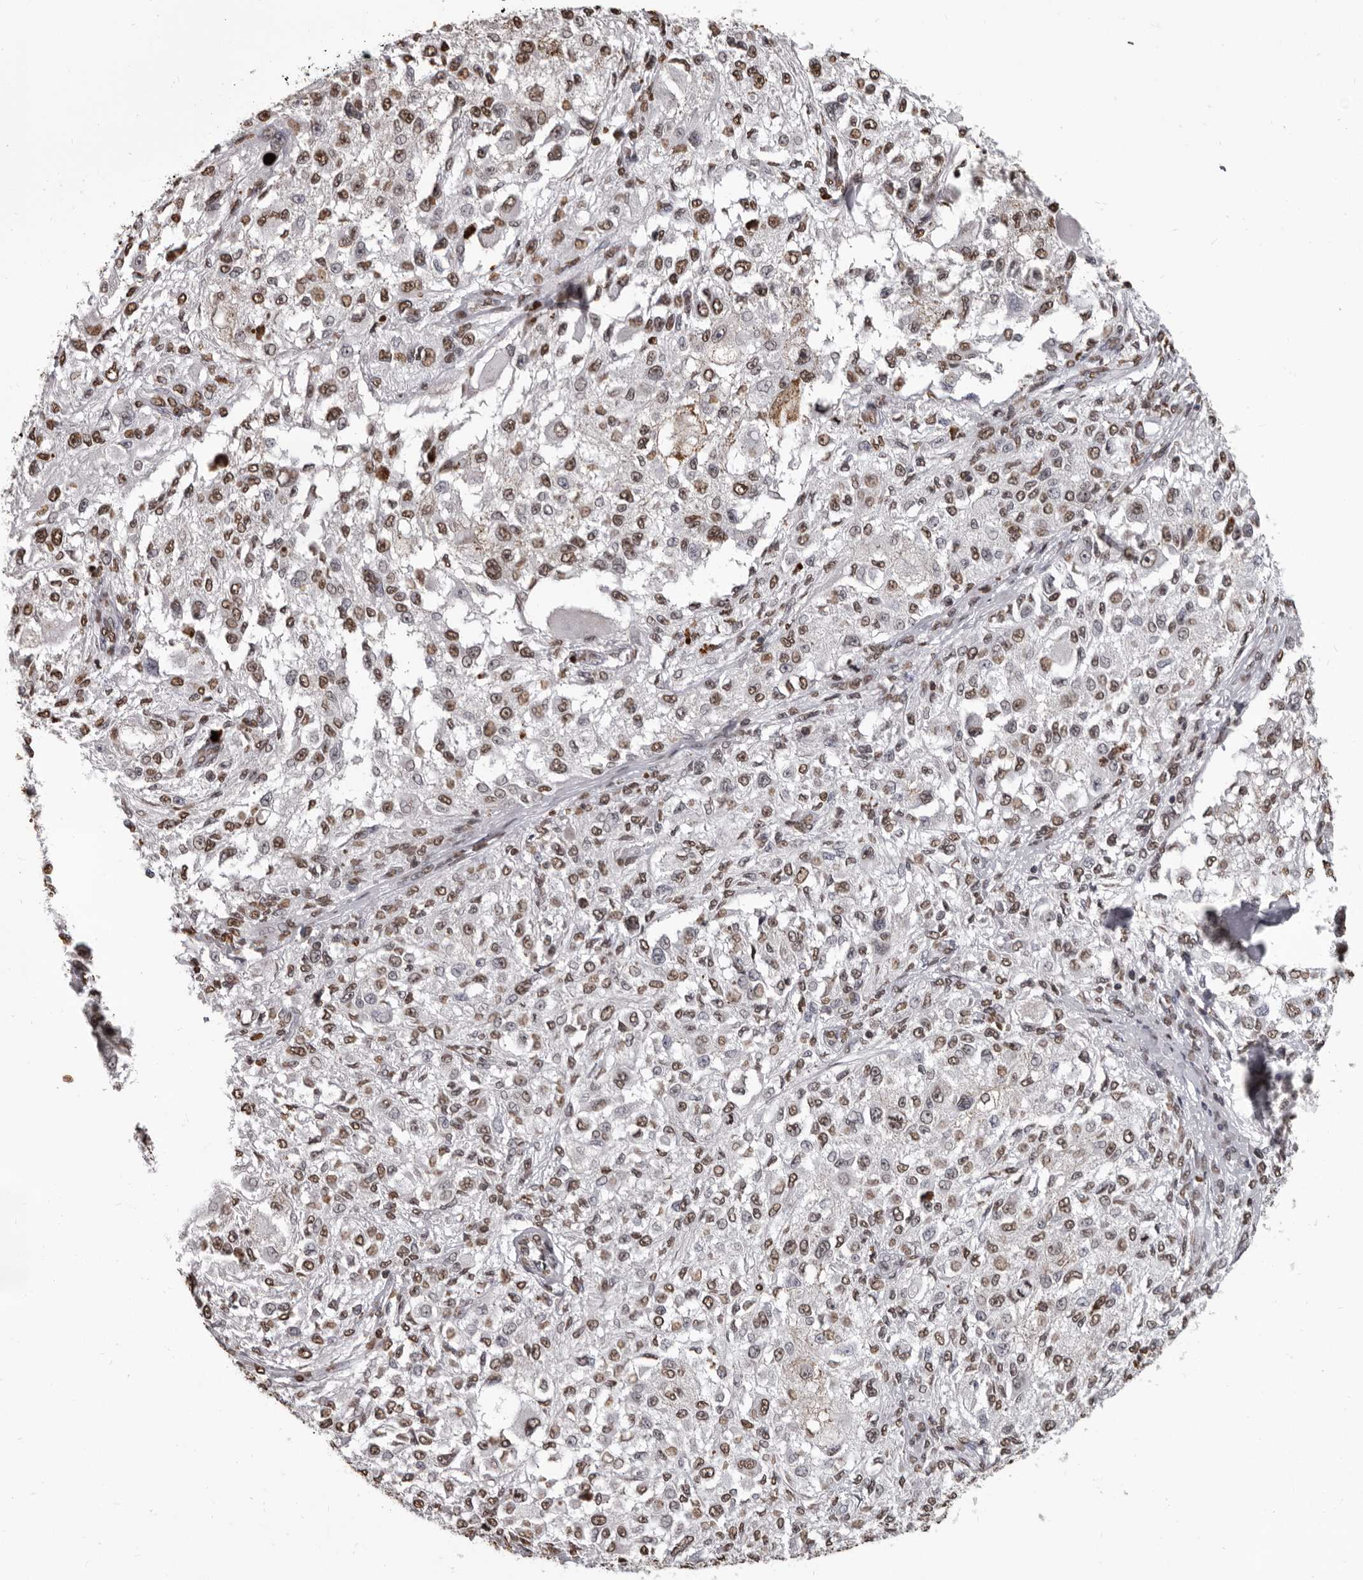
{"staining": {"intensity": "moderate", "quantity": ">75%", "location": "nuclear"}, "tissue": "melanoma", "cell_type": "Tumor cells", "image_type": "cancer", "snomed": [{"axis": "morphology", "description": "Necrosis, NOS"}, {"axis": "morphology", "description": "Malignant melanoma, NOS"}, {"axis": "topography", "description": "Skin"}], "caption": "Tumor cells reveal medium levels of moderate nuclear expression in approximately >75% of cells in malignant melanoma. The protein of interest is stained brown, and the nuclei are stained in blue (DAB (3,3'-diaminobenzidine) IHC with brightfield microscopy, high magnification).", "gene": "AHR", "patient": {"sex": "female", "age": 87}}